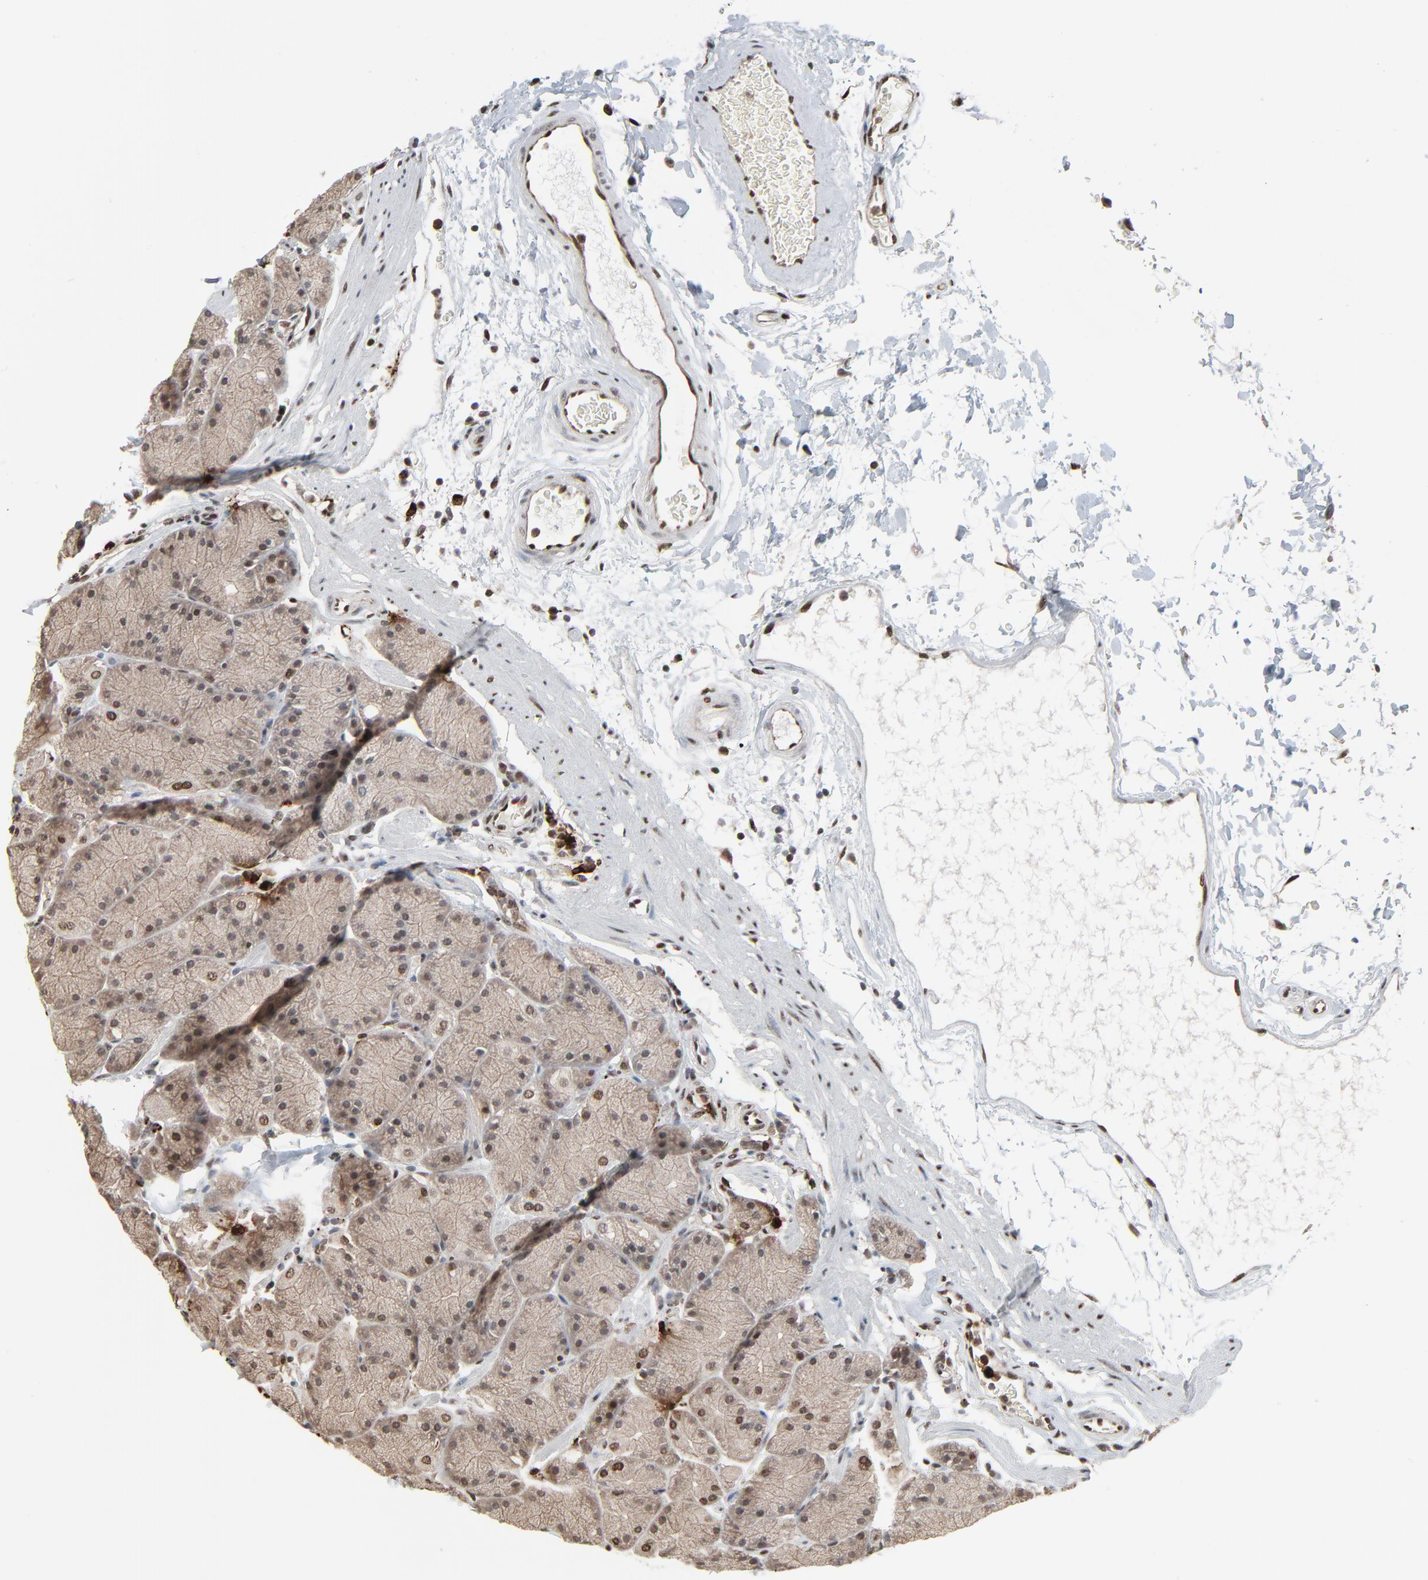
{"staining": {"intensity": "strong", "quantity": ">75%", "location": "cytoplasmic/membranous,nuclear"}, "tissue": "stomach", "cell_type": "Glandular cells", "image_type": "normal", "snomed": [{"axis": "morphology", "description": "Normal tissue, NOS"}, {"axis": "topography", "description": "Stomach, upper"}, {"axis": "topography", "description": "Stomach"}], "caption": "This image demonstrates normal stomach stained with immunohistochemistry (IHC) to label a protein in brown. The cytoplasmic/membranous,nuclear of glandular cells show strong positivity for the protein. Nuclei are counter-stained blue.", "gene": "MEIS2", "patient": {"sex": "male", "age": 76}}